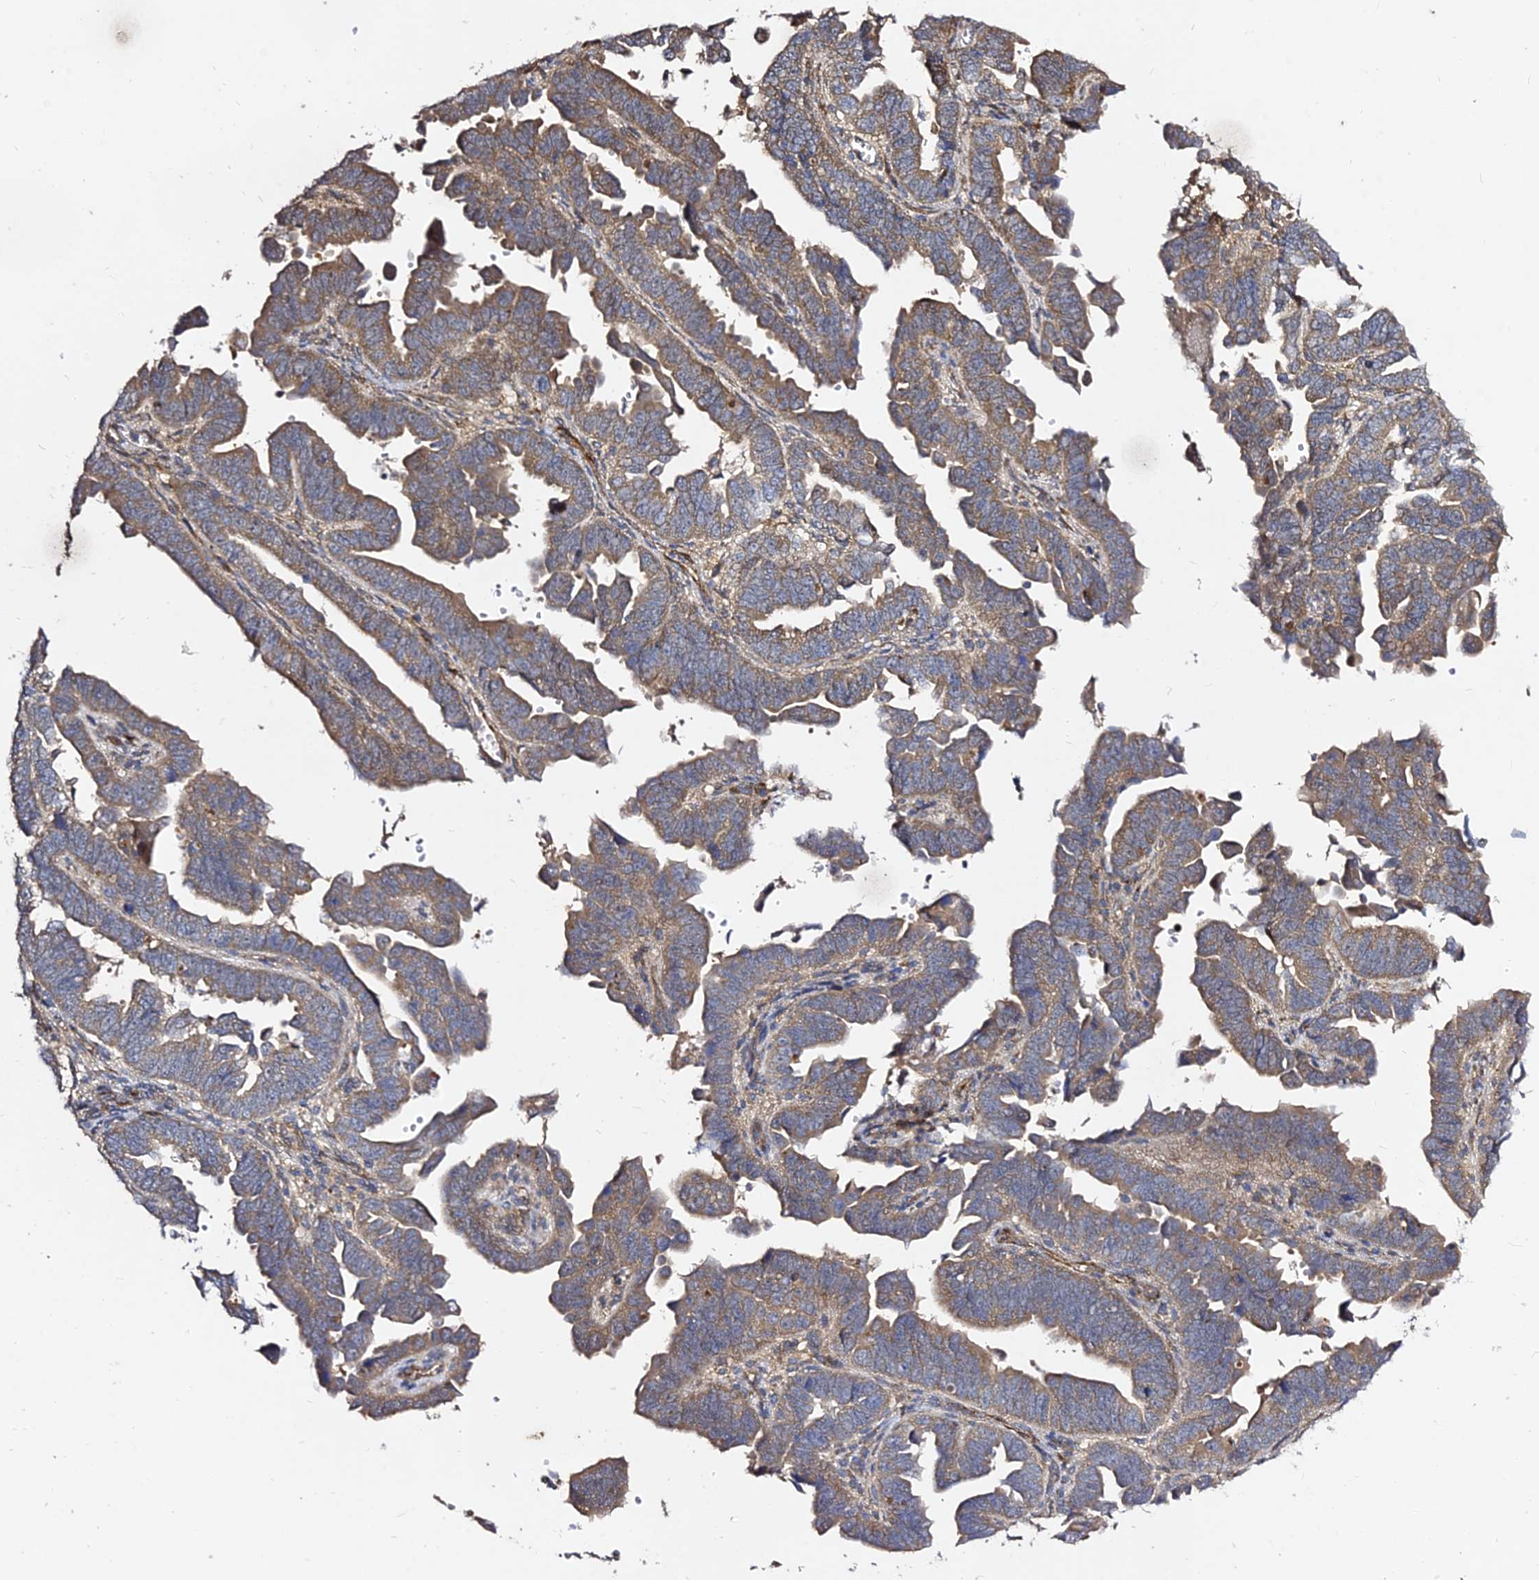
{"staining": {"intensity": "moderate", "quantity": "25%-75%", "location": "cytoplasmic/membranous"}, "tissue": "endometrial cancer", "cell_type": "Tumor cells", "image_type": "cancer", "snomed": [{"axis": "morphology", "description": "Adenocarcinoma, NOS"}, {"axis": "topography", "description": "Endometrium"}], "caption": "A high-resolution image shows immunohistochemistry (IHC) staining of endometrial adenocarcinoma, which exhibits moderate cytoplasmic/membranous expression in approximately 25%-75% of tumor cells.", "gene": "GRTP1", "patient": {"sex": "female", "age": 75}}